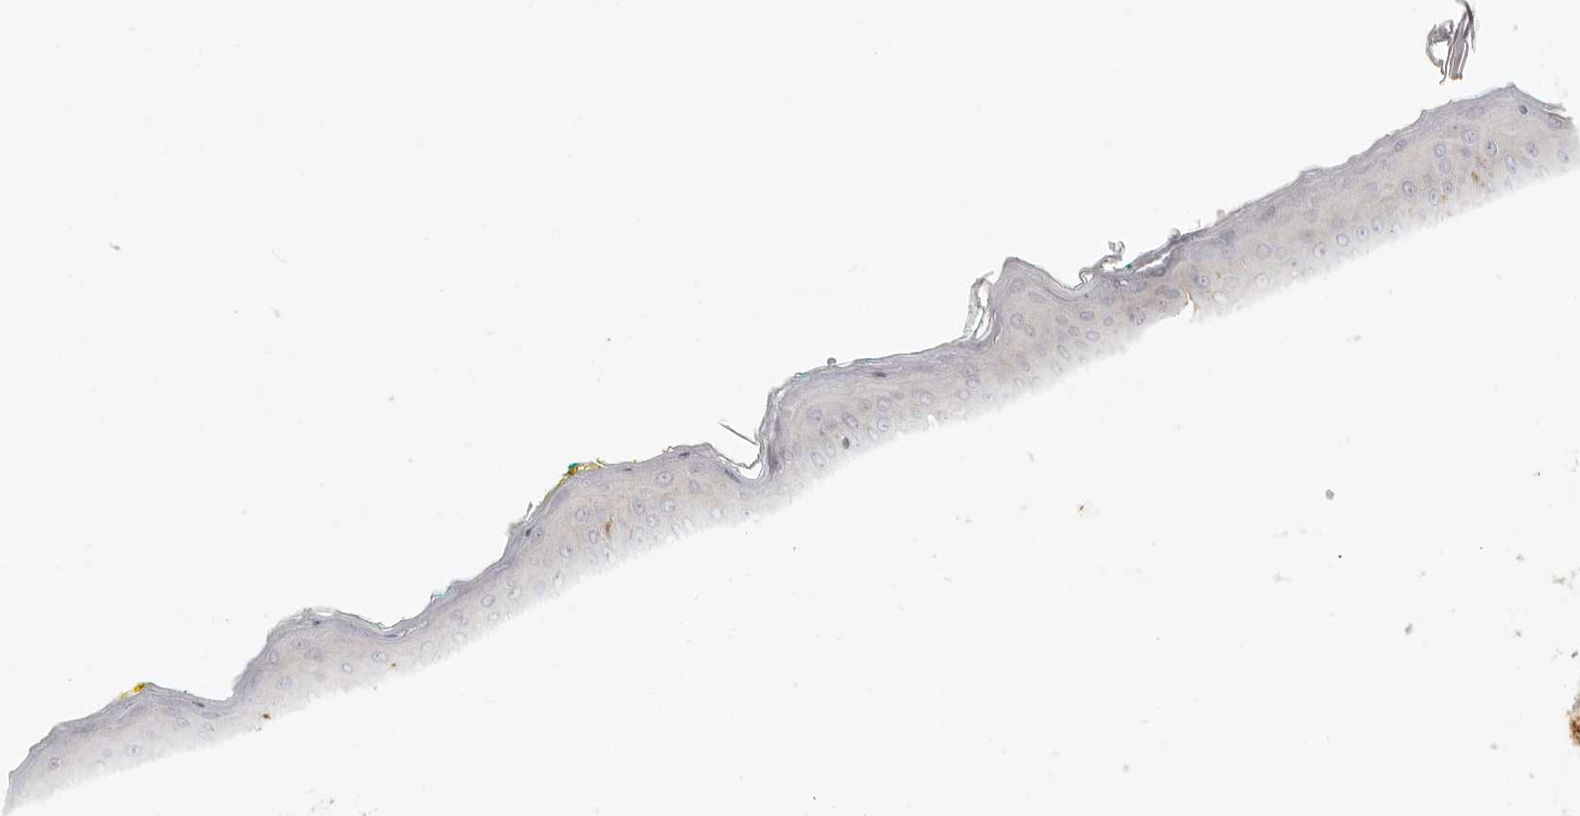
{"staining": {"intensity": "weak", "quantity": "<25%", "location": "cytoplasmic/membranous"}, "tissue": "oral mucosa", "cell_type": "Squamous epithelial cells", "image_type": "normal", "snomed": [{"axis": "morphology", "description": "Normal tissue, NOS"}, {"axis": "topography", "description": "Oral tissue"}], "caption": "Immunohistochemistry of unremarkable human oral mucosa exhibits no staining in squamous epithelial cells. (DAB (3,3'-diaminobenzidine) immunohistochemistry (IHC) visualized using brightfield microscopy, high magnification).", "gene": "NIBAN1", "patient": {"sex": "female", "age": 70}}